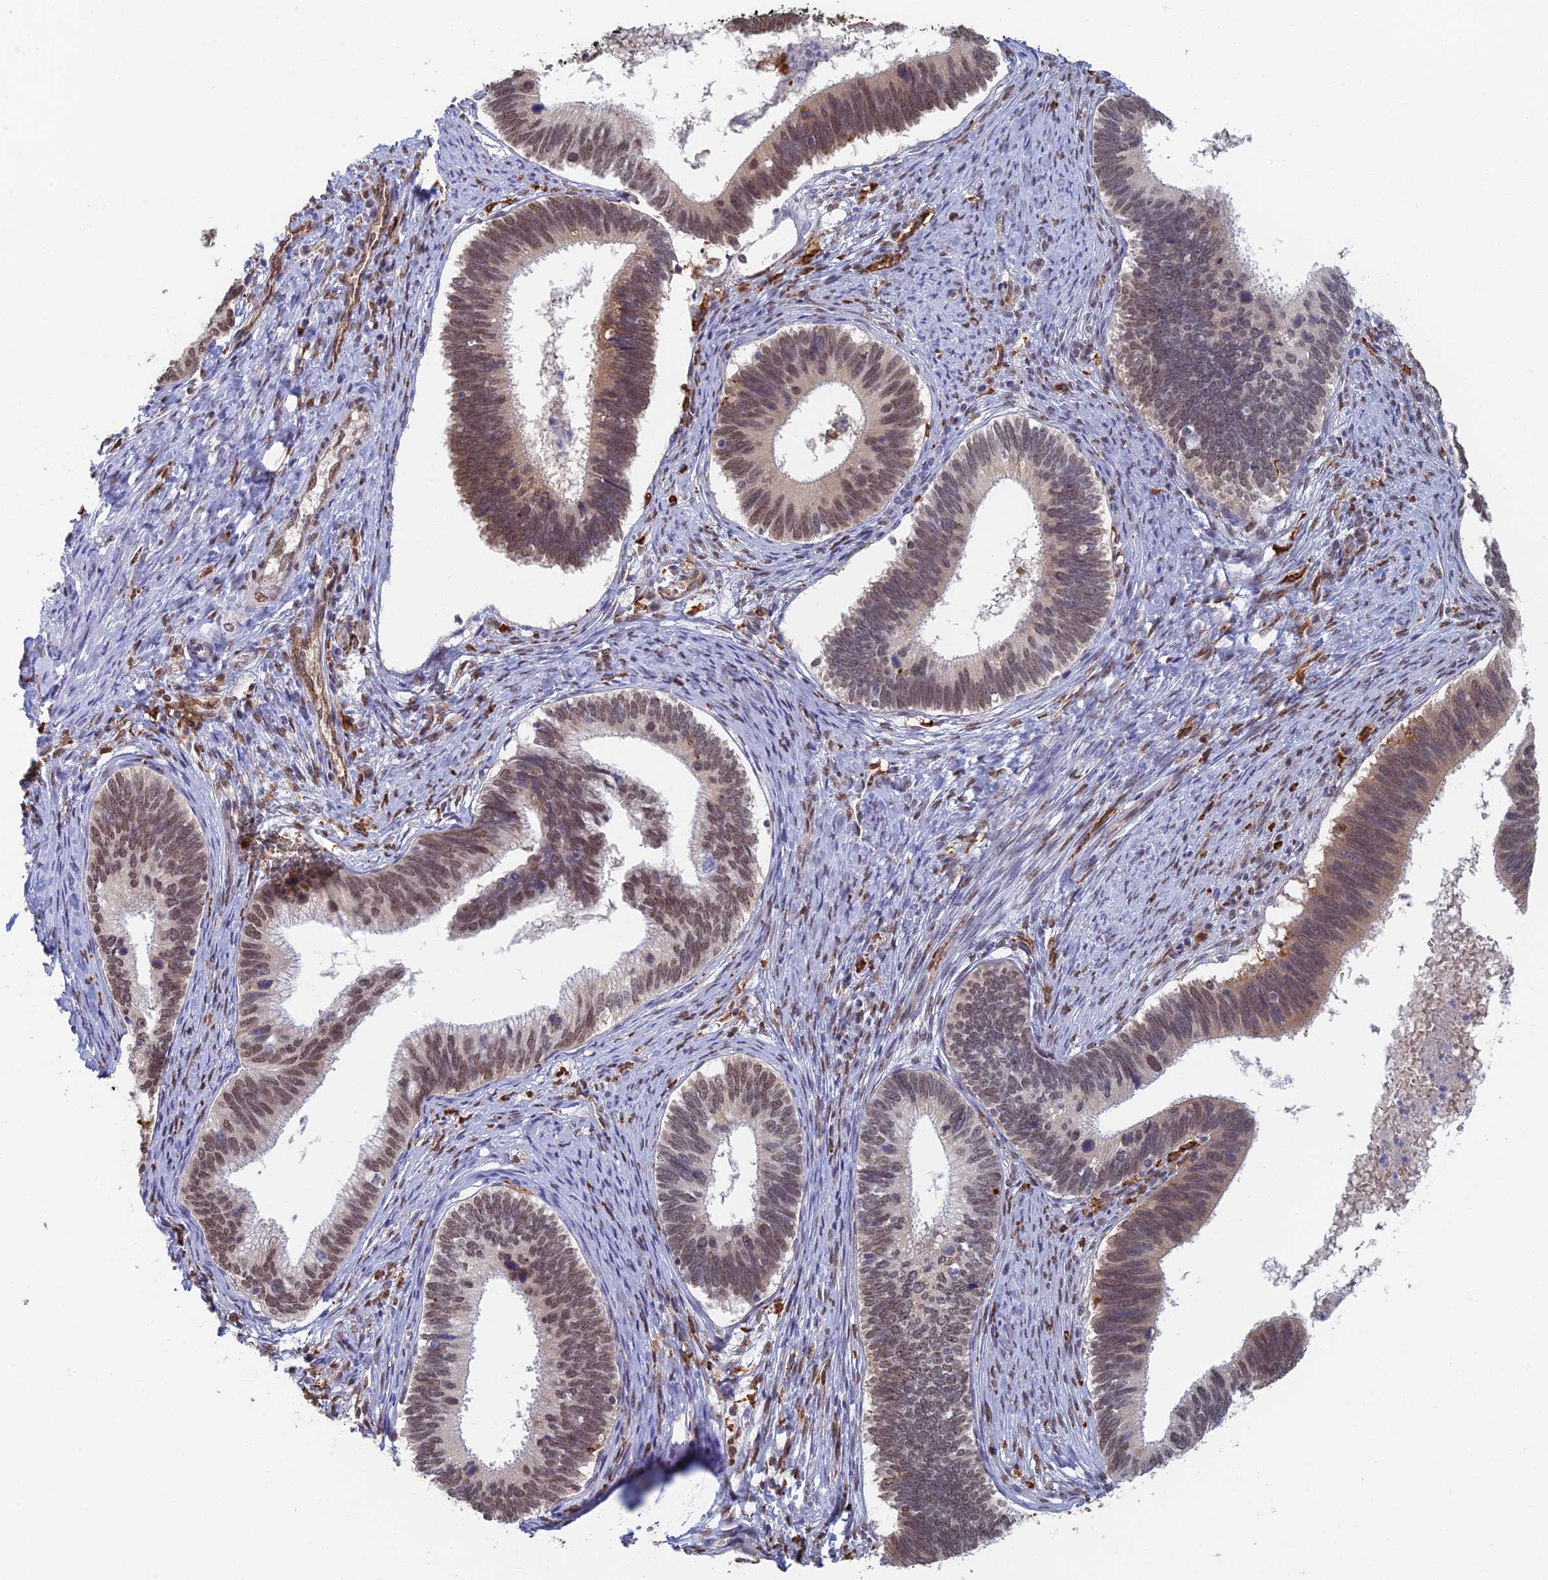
{"staining": {"intensity": "moderate", "quantity": "25%-75%", "location": "nuclear"}, "tissue": "cervical cancer", "cell_type": "Tumor cells", "image_type": "cancer", "snomed": [{"axis": "morphology", "description": "Adenocarcinoma, NOS"}, {"axis": "topography", "description": "Cervix"}], "caption": "The histopathology image displays immunohistochemical staining of adenocarcinoma (cervical). There is moderate nuclear staining is seen in about 25%-75% of tumor cells. (DAB IHC, brown staining for protein, blue staining for nuclei).", "gene": "GPATCH1", "patient": {"sex": "female", "age": 42}}